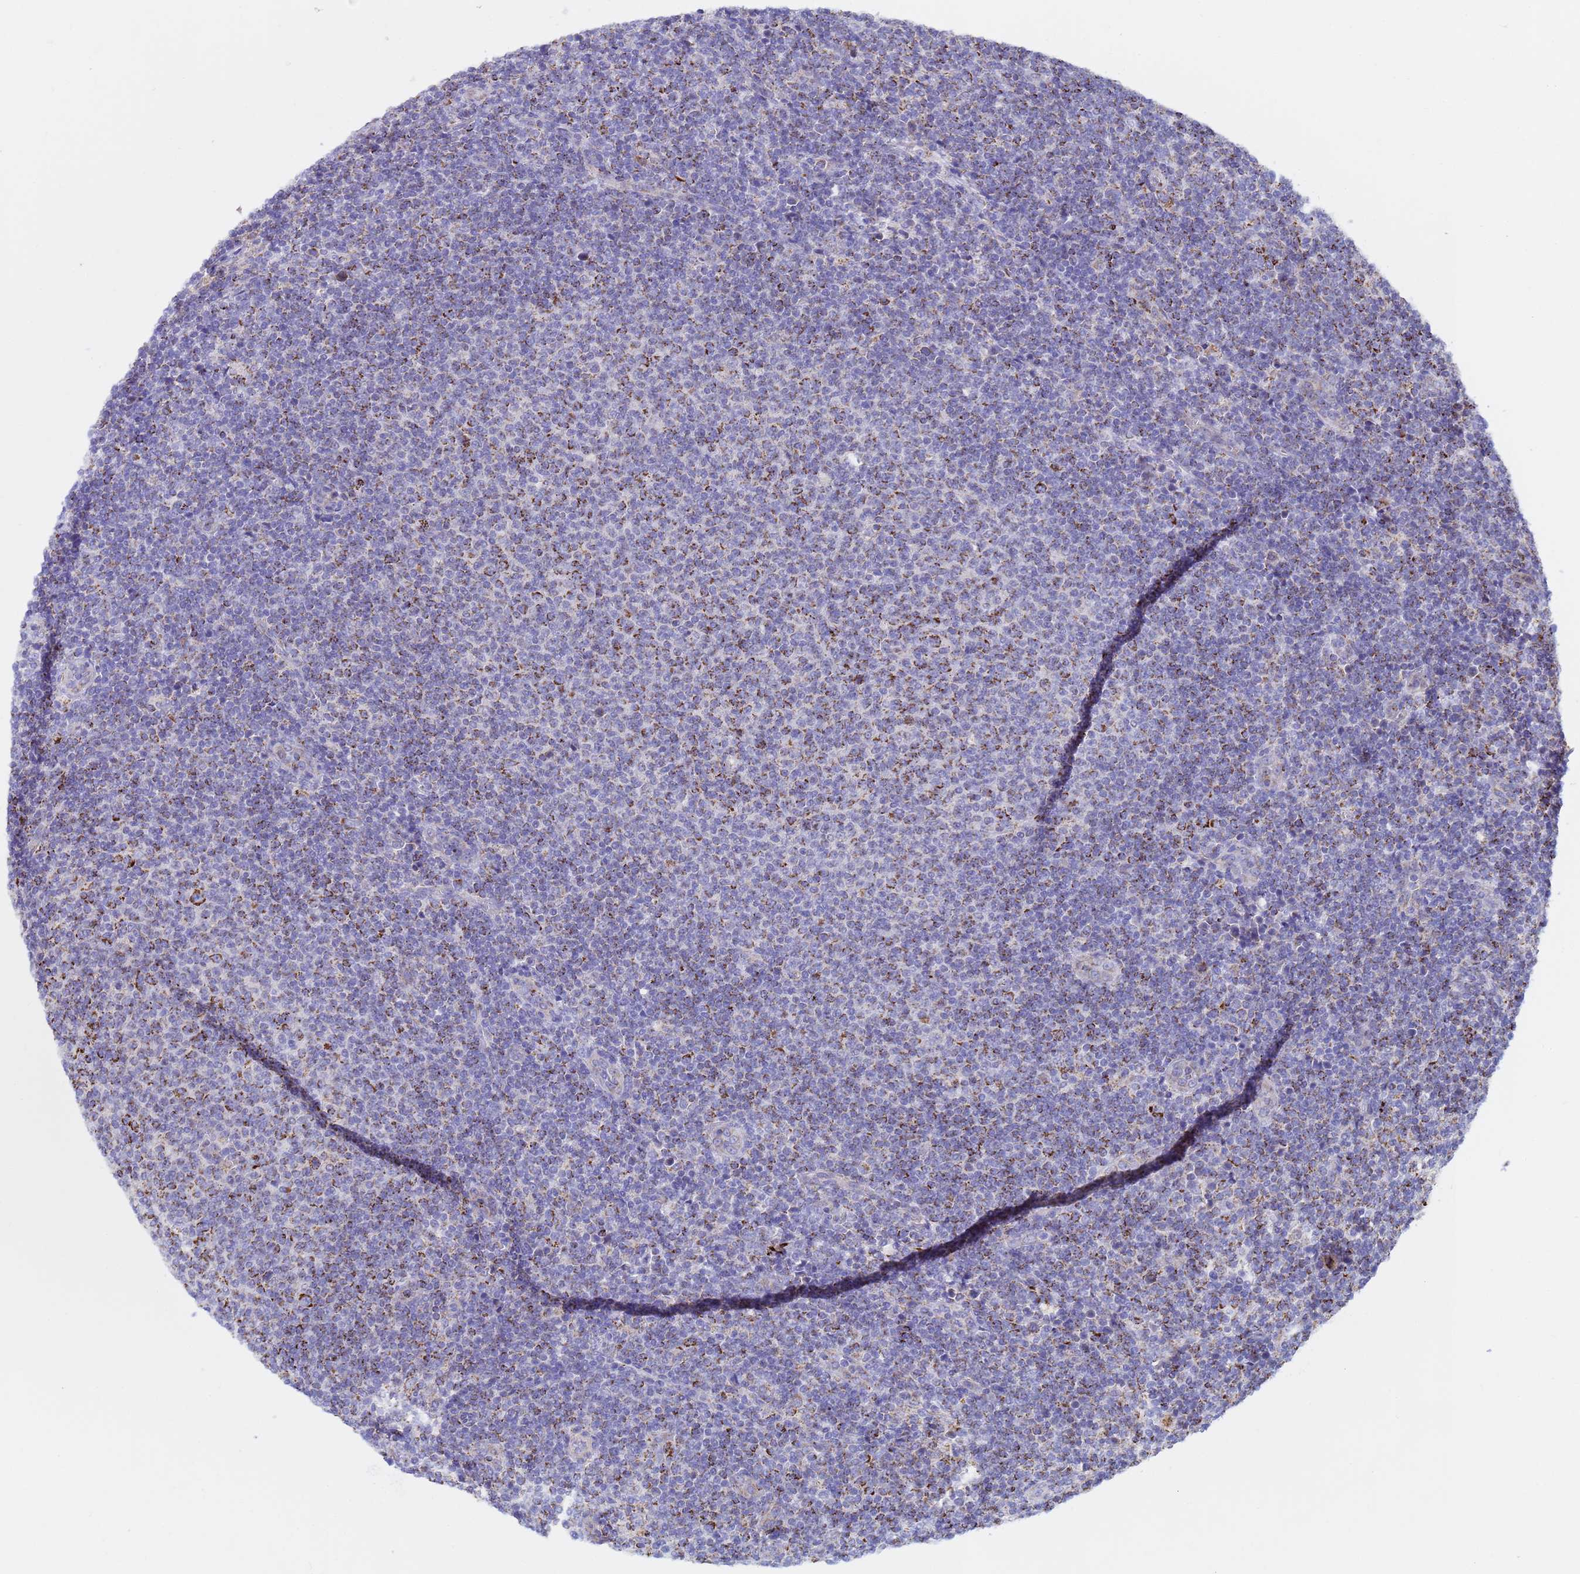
{"staining": {"intensity": "moderate", "quantity": "<25%", "location": "cytoplasmic/membranous"}, "tissue": "lymphoma", "cell_type": "Tumor cells", "image_type": "cancer", "snomed": [{"axis": "morphology", "description": "Malignant lymphoma, non-Hodgkin's type, Low grade"}, {"axis": "topography", "description": "Lymph node"}], "caption": "Immunohistochemical staining of low-grade malignant lymphoma, non-Hodgkin's type demonstrates low levels of moderate cytoplasmic/membranous expression in approximately <25% of tumor cells.", "gene": "TUBGCP3", "patient": {"sex": "male", "age": 66}}